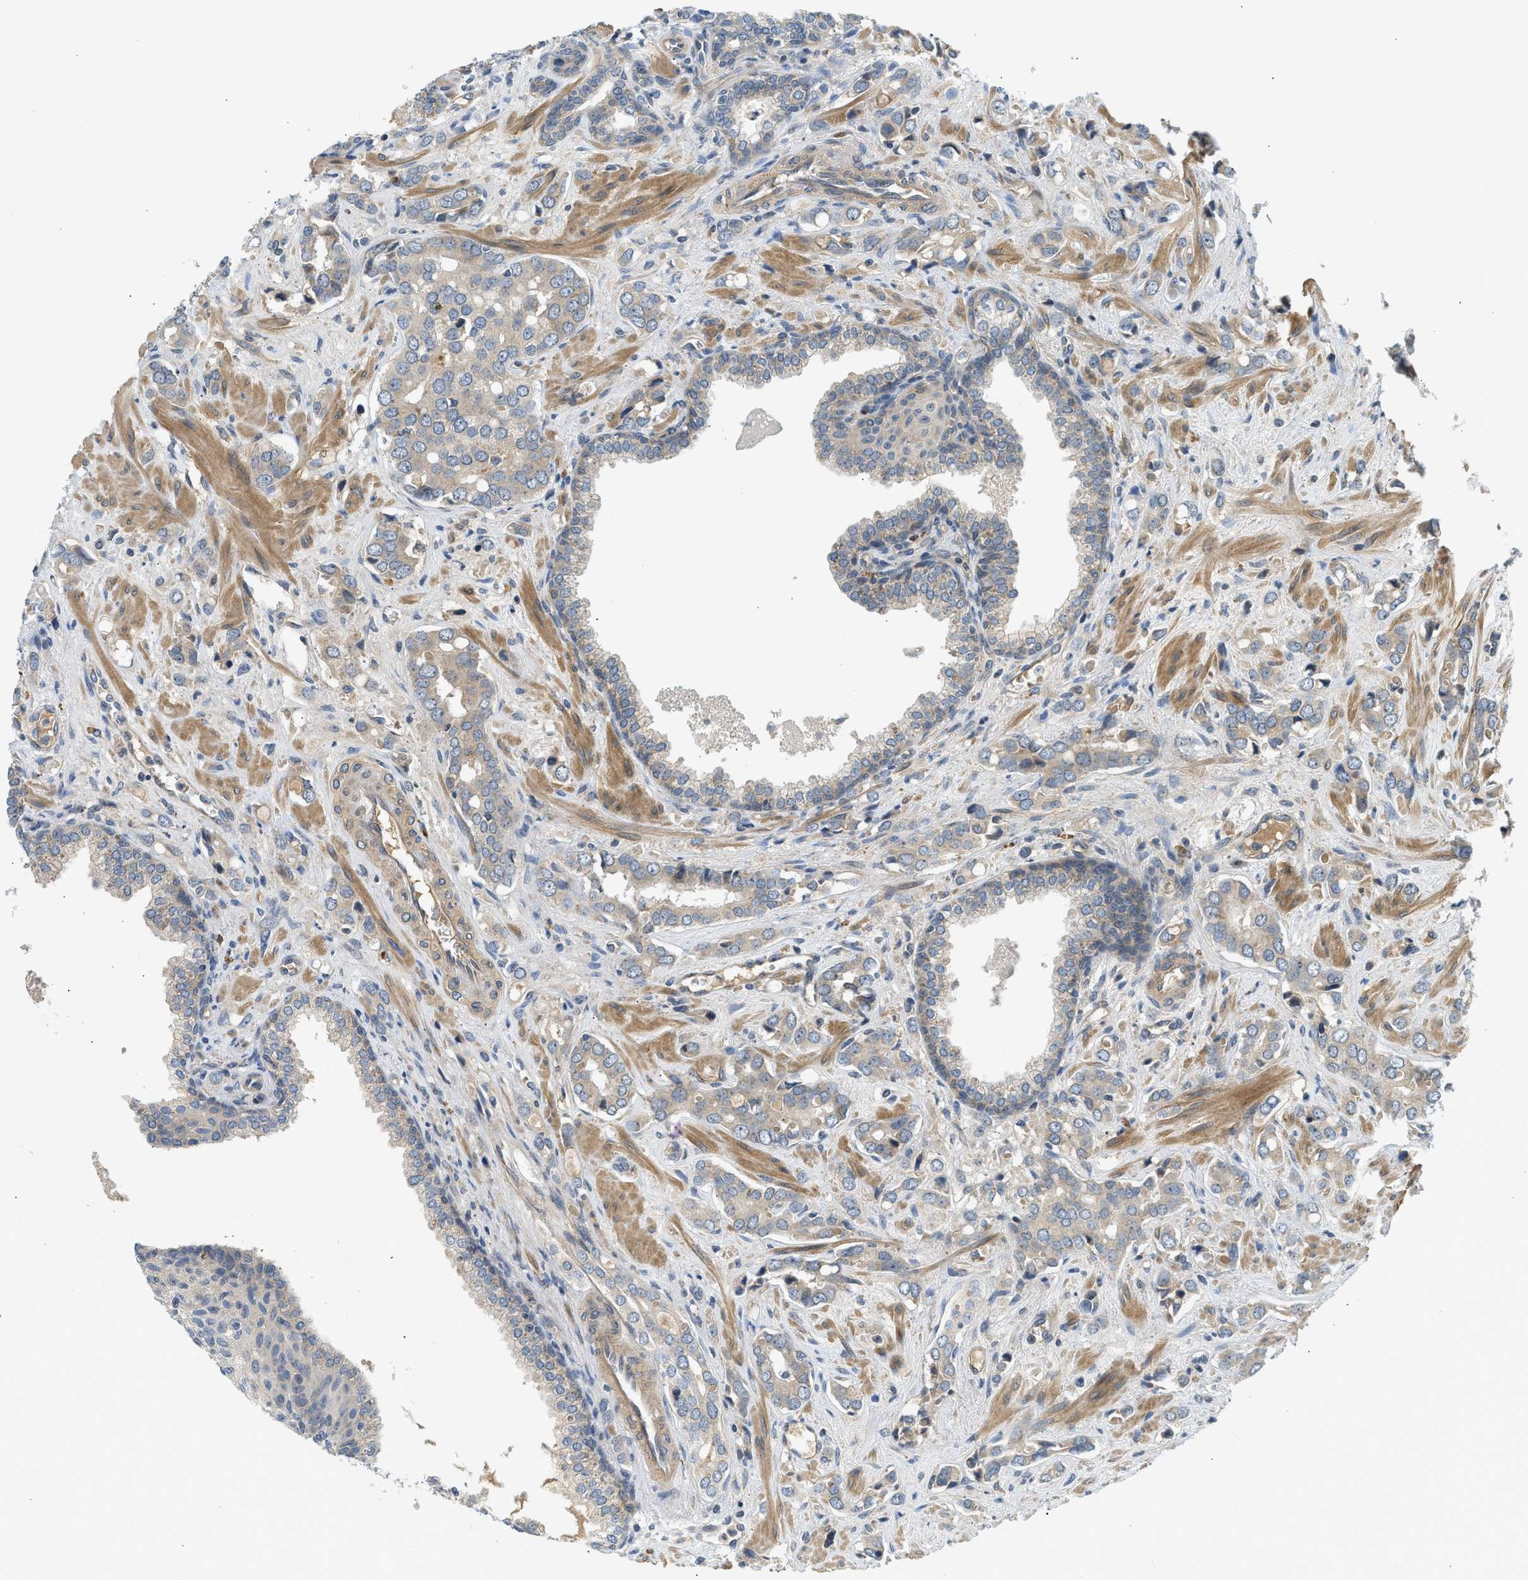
{"staining": {"intensity": "weak", "quantity": "<25%", "location": "cytoplasmic/membranous"}, "tissue": "prostate cancer", "cell_type": "Tumor cells", "image_type": "cancer", "snomed": [{"axis": "morphology", "description": "Adenocarcinoma, High grade"}, {"axis": "topography", "description": "Prostate"}], "caption": "This is an IHC histopathology image of prostate cancer. There is no expression in tumor cells.", "gene": "ADCY8", "patient": {"sex": "male", "age": 52}}